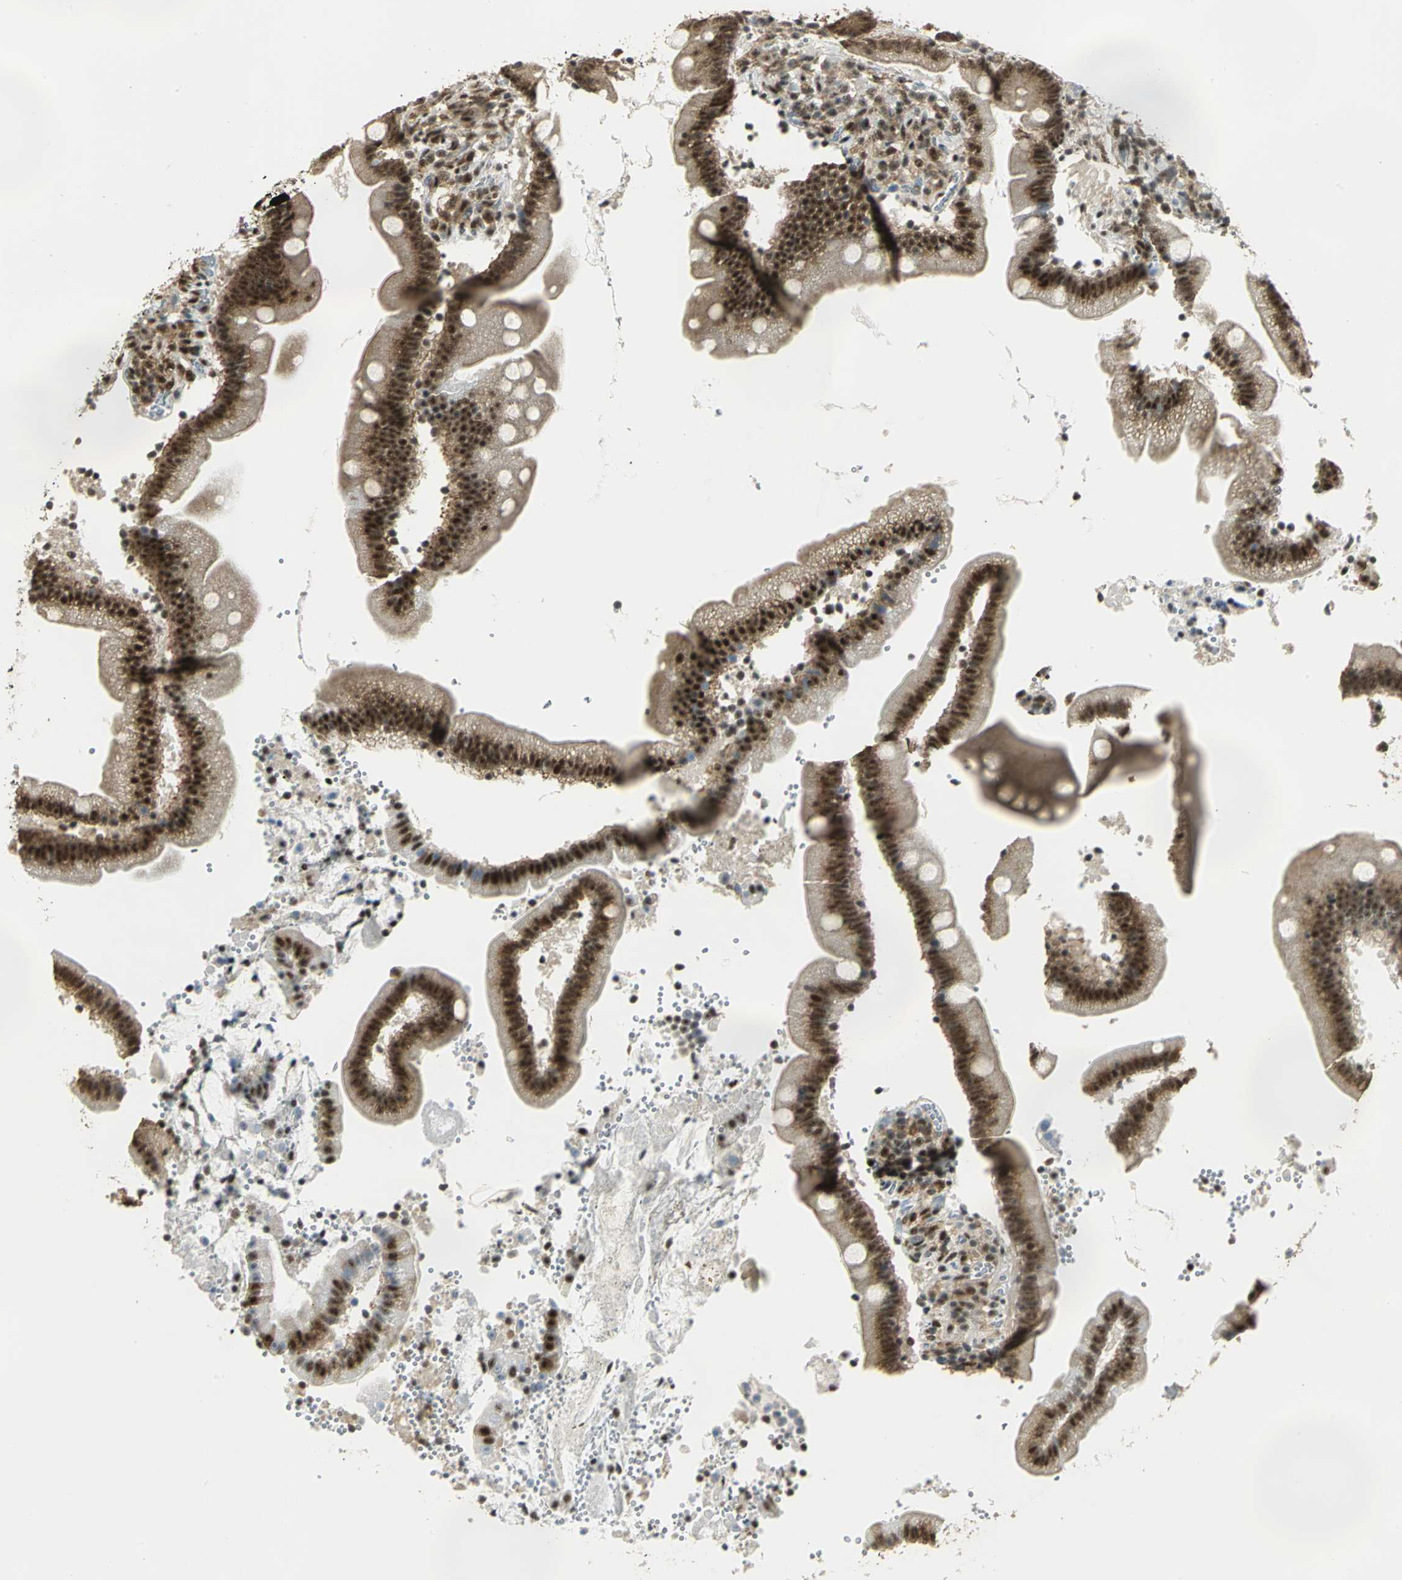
{"staining": {"intensity": "moderate", "quantity": ">75%", "location": "cytoplasmic/membranous,nuclear"}, "tissue": "duodenum", "cell_type": "Glandular cells", "image_type": "normal", "snomed": [{"axis": "morphology", "description": "Normal tissue, NOS"}, {"axis": "topography", "description": "Duodenum"}], "caption": "Protein positivity by IHC exhibits moderate cytoplasmic/membranous,nuclear expression in approximately >75% of glandular cells in normal duodenum.", "gene": "DDX5", "patient": {"sex": "male", "age": 66}}